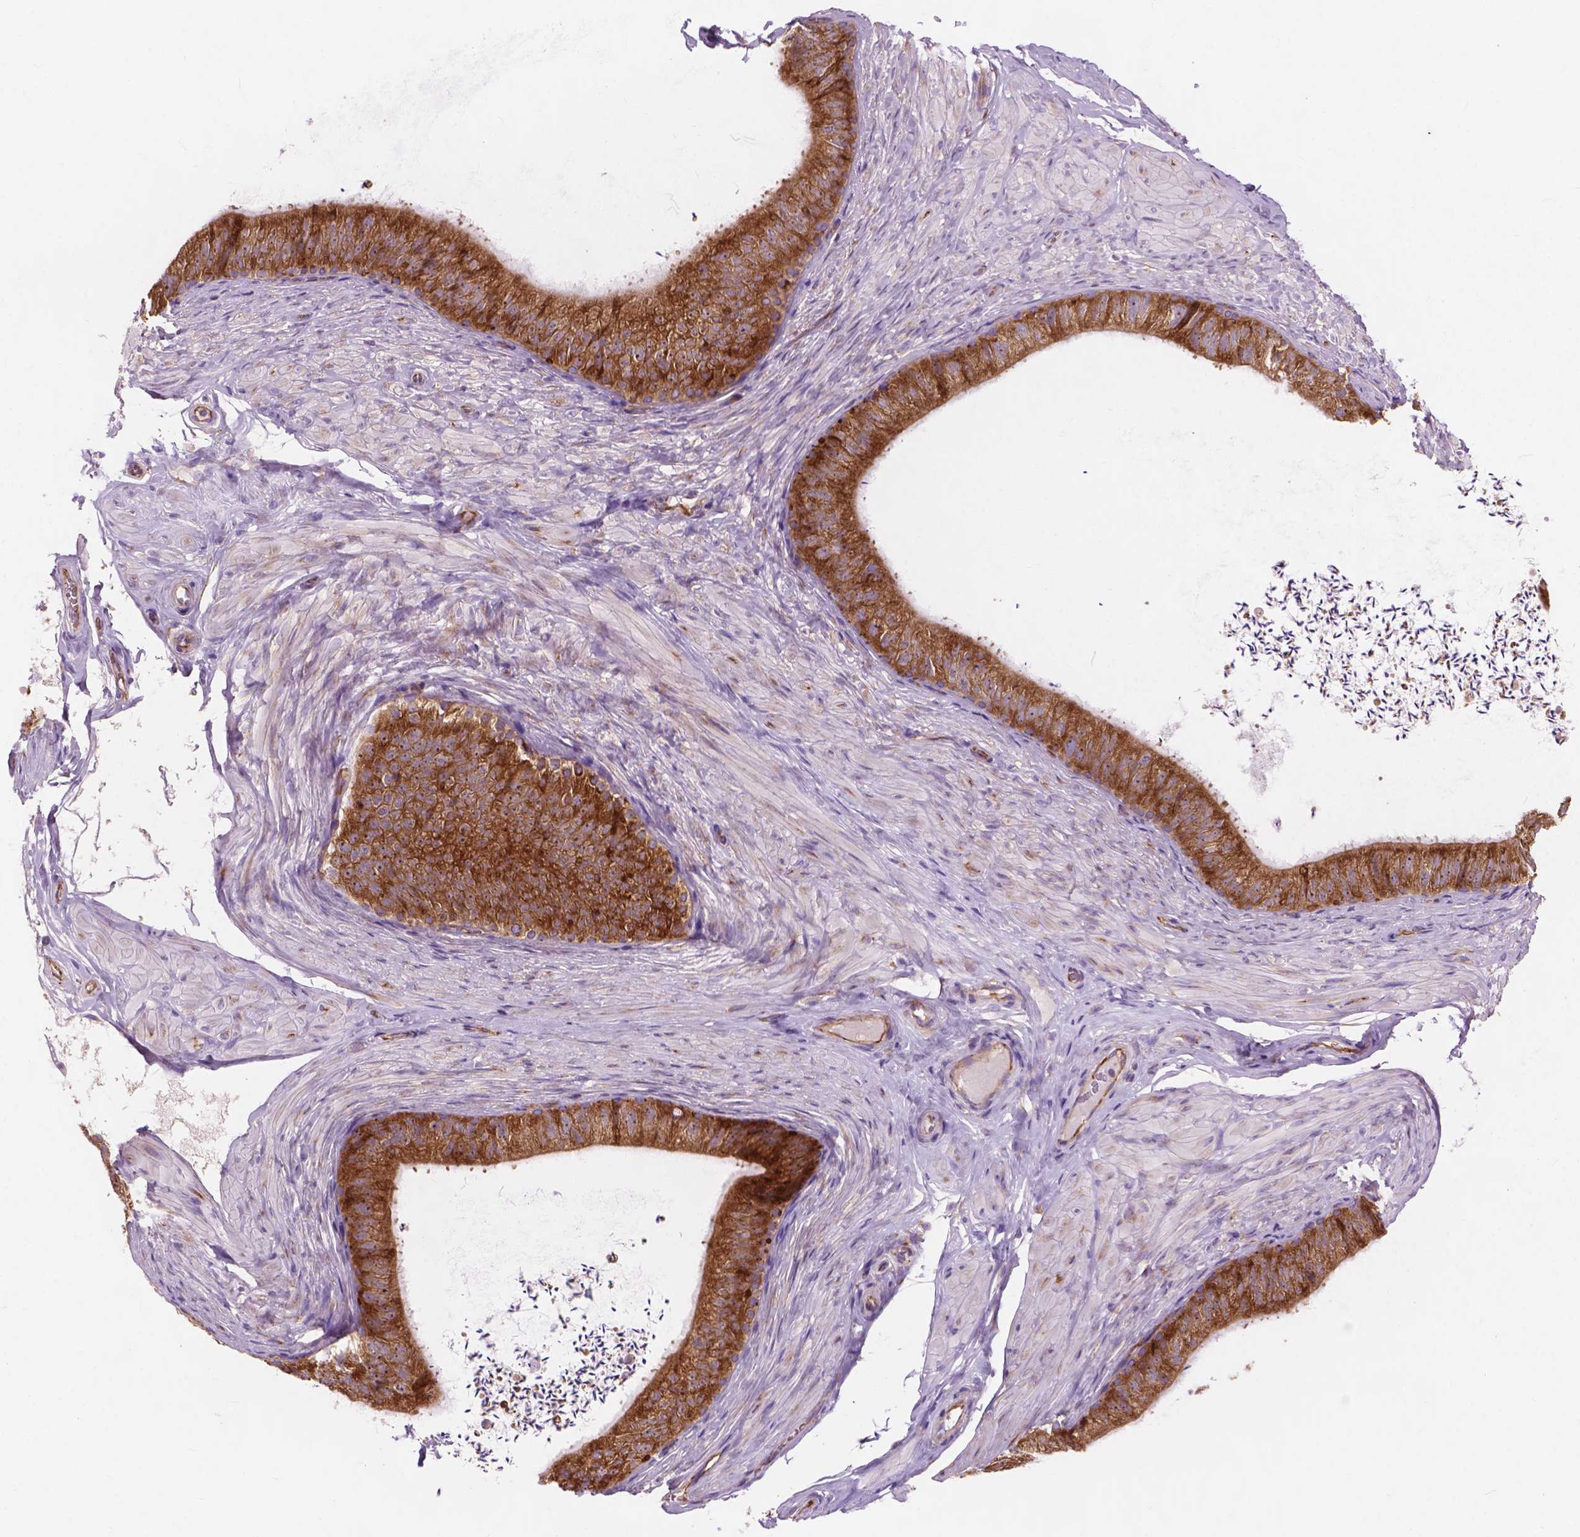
{"staining": {"intensity": "moderate", "quantity": ">75%", "location": "cytoplasmic/membranous"}, "tissue": "epididymis", "cell_type": "Glandular cells", "image_type": "normal", "snomed": [{"axis": "morphology", "description": "Normal tissue, NOS"}, {"axis": "topography", "description": "Epididymis, spermatic cord, NOS"}, {"axis": "topography", "description": "Epididymis"}, {"axis": "topography", "description": "Peripheral nerve tissue"}], "caption": "A brown stain labels moderate cytoplasmic/membranous expression of a protein in glandular cells of benign epididymis.", "gene": "RPL37A", "patient": {"sex": "male", "age": 29}}